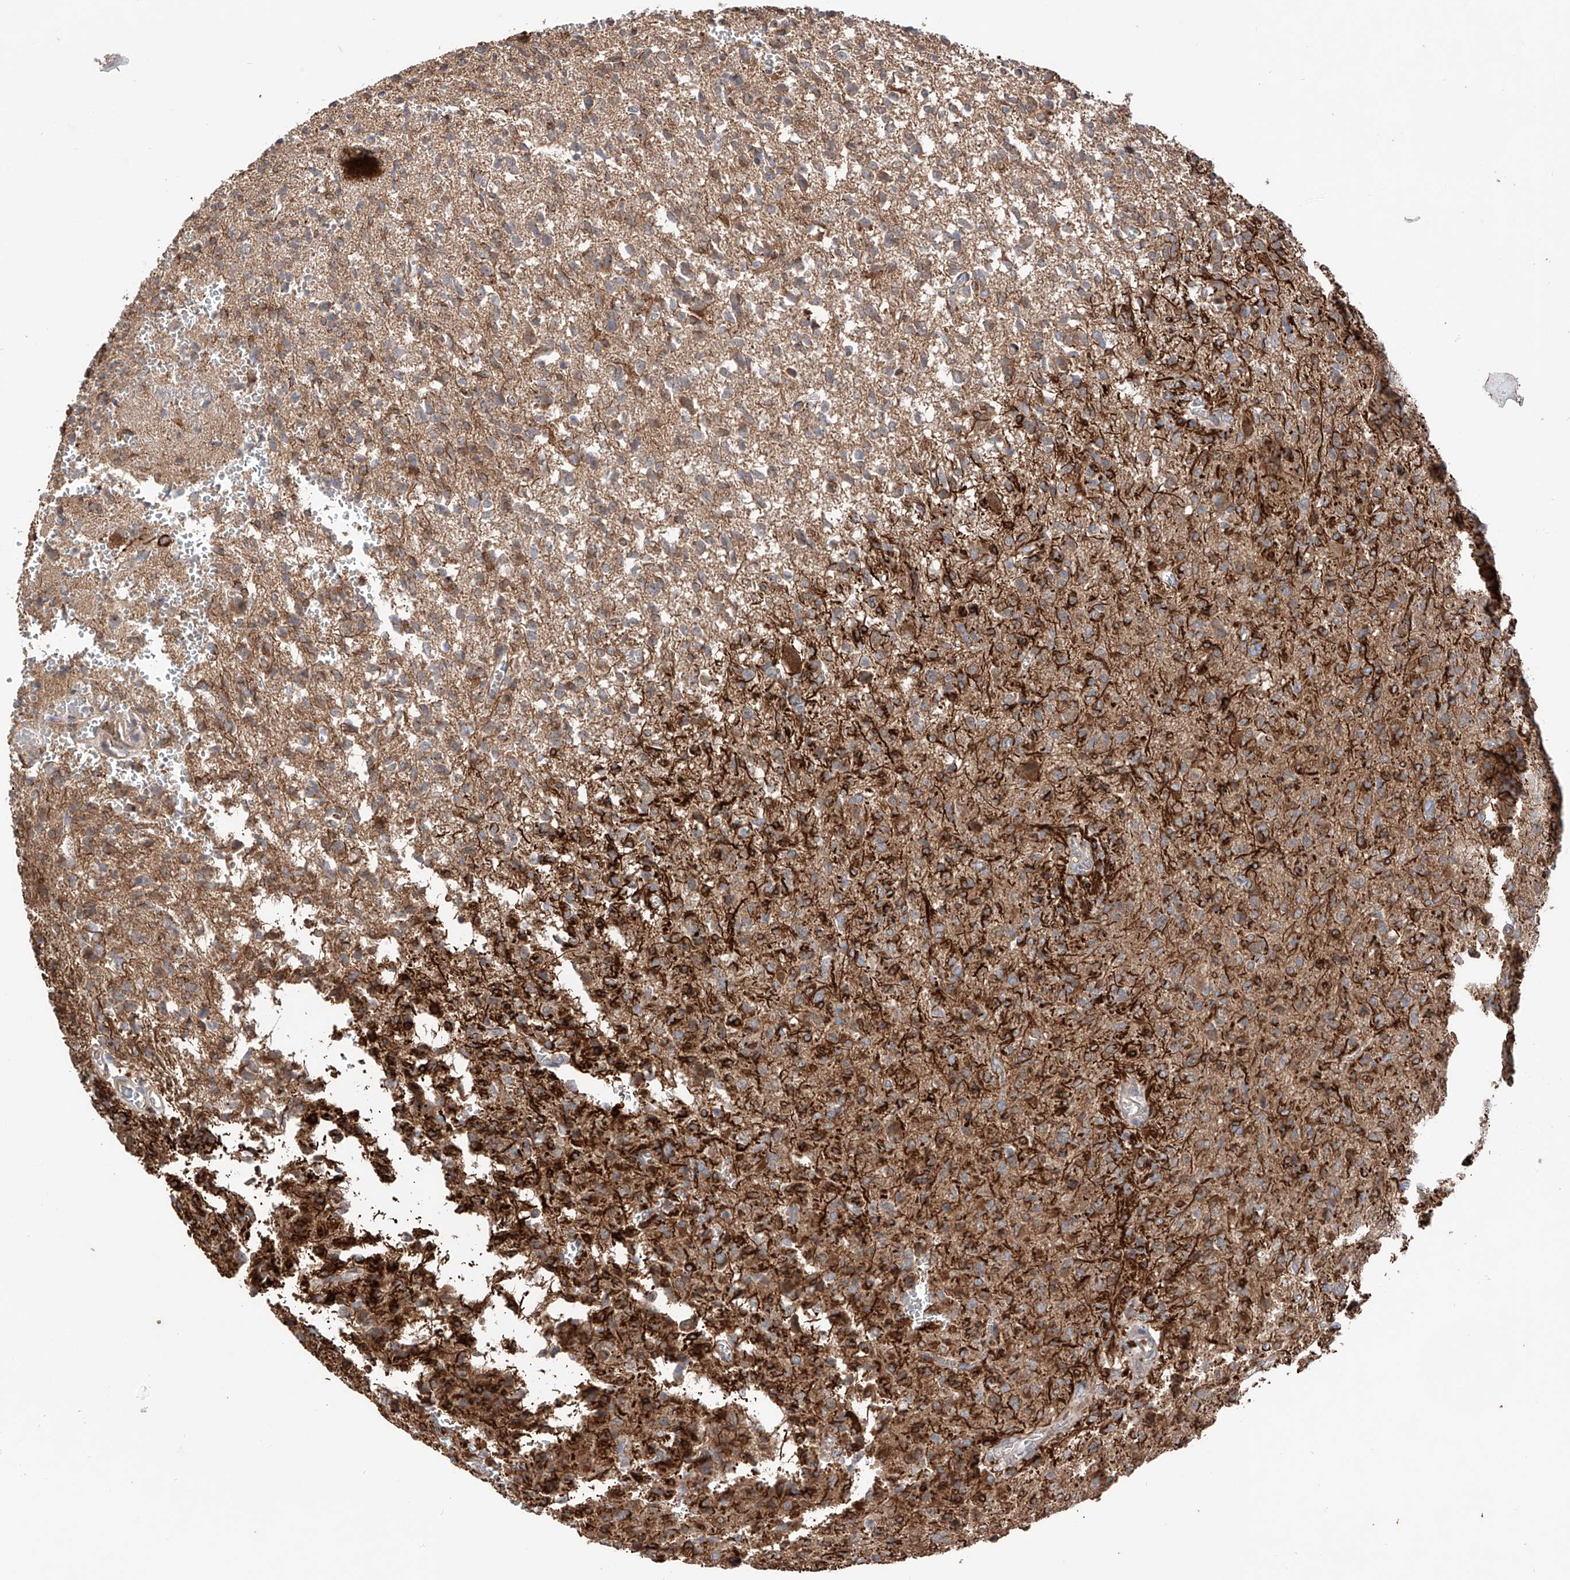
{"staining": {"intensity": "moderate", "quantity": ">75%", "location": "cytoplasmic/membranous"}, "tissue": "glioma", "cell_type": "Tumor cells", "image_type": "cancer", "snomed": [{"axis": "morphology", "description": "Glioma, malignant, High grade"}, {"axis": "topography", "description": "Brain"}], "caption": "Tumor cells display medium levels of moderate cytoplasmic/membranous expression in approximately >75% of cells in human malignant glioma (high-grade).", "gene": "EDN1", "patient": {"sex": "female", "age": 57}}